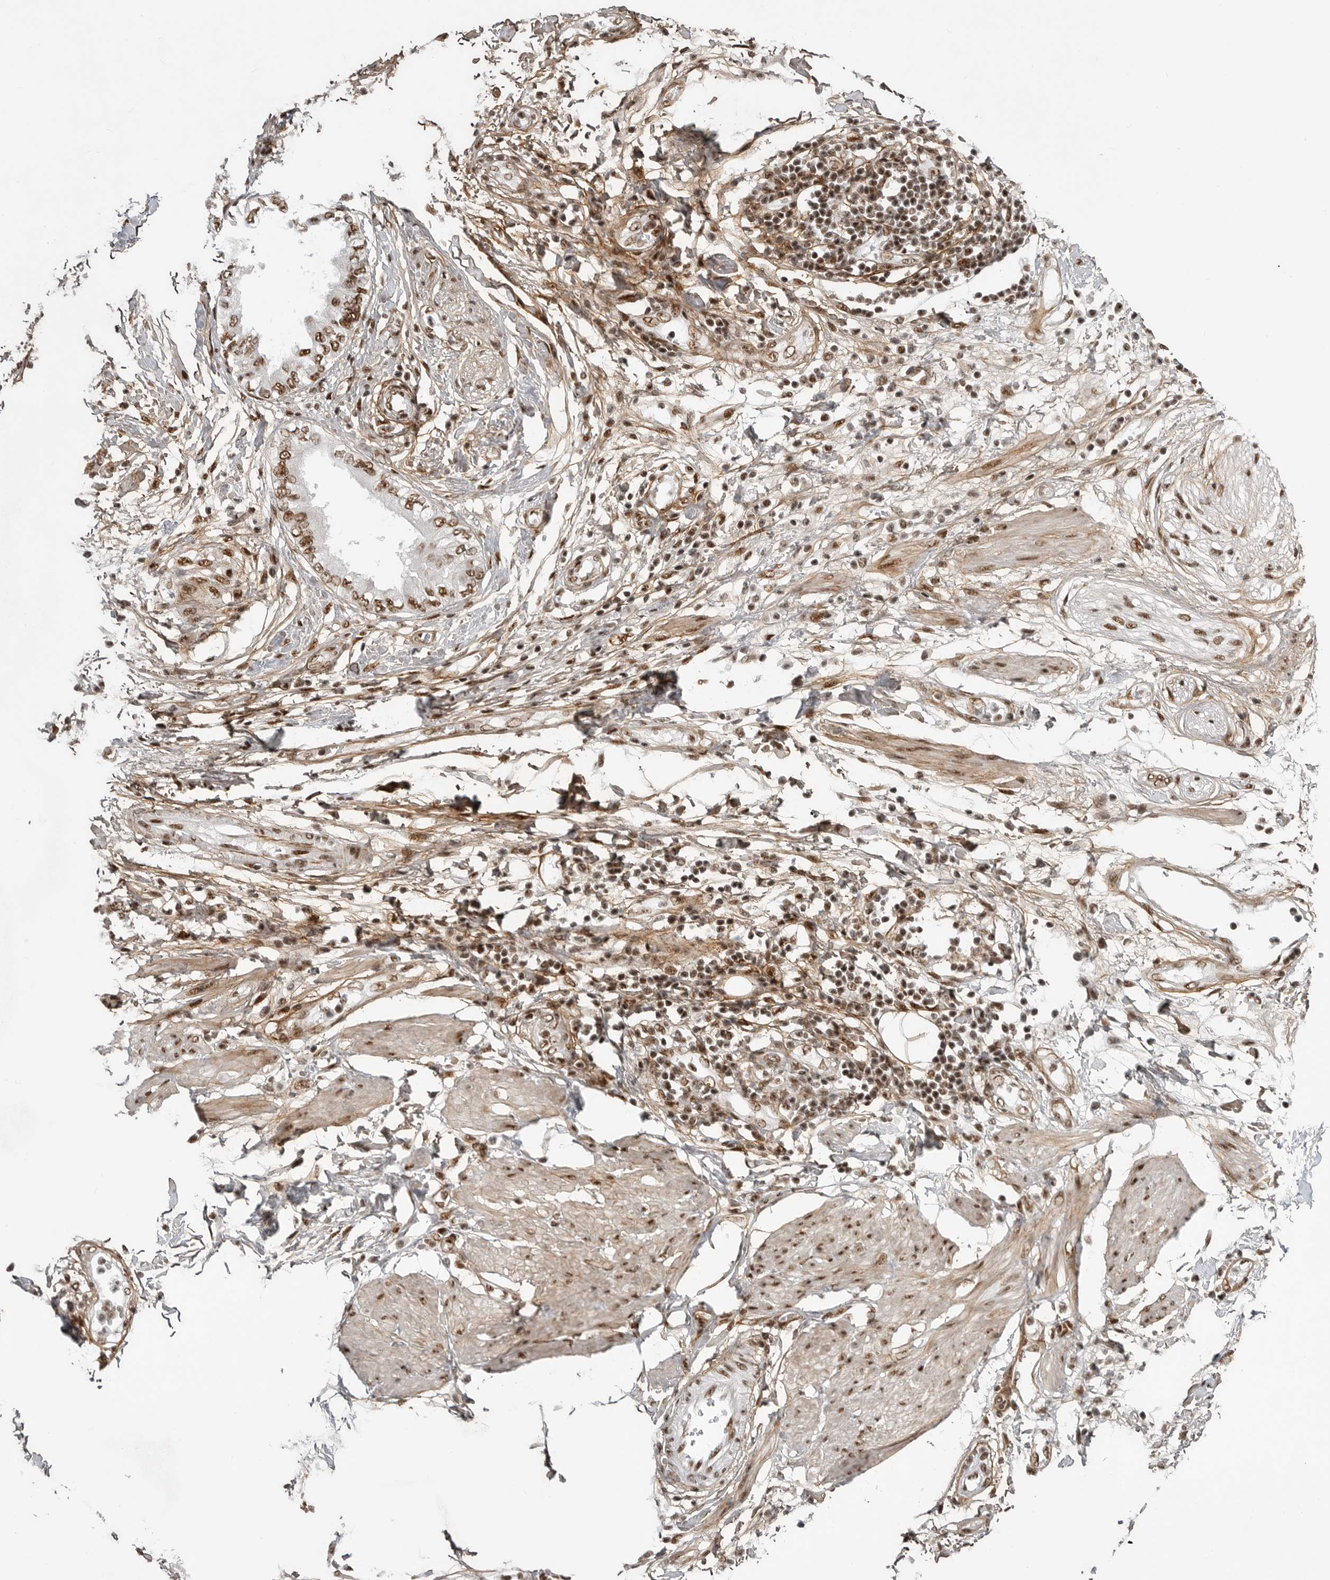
{"staining": {"intensity": "strong", "quantity": ">75%", "location": "nuclear"}, "tissue": "pancreatic cancer", "cell_type": "Tumor cells", "image_type": "cancer", "snomed": [{"axis": "morphology", "description": "Normal tissue, NOS"}, {"axis": "morphology", "description": "Adenocarcinoma, NOS"}, {"axis": "topography", "description": "Pancreas"}, {"axis": "topography", "description": "Duodenum"}], "caption": "Protein expression analysis of pancreatic cancer displays strong nuclear positivity in approximately >75% of tumor cells.", "gene": "PPP1R8", "patient": {"sex": "female", "age": 60}}